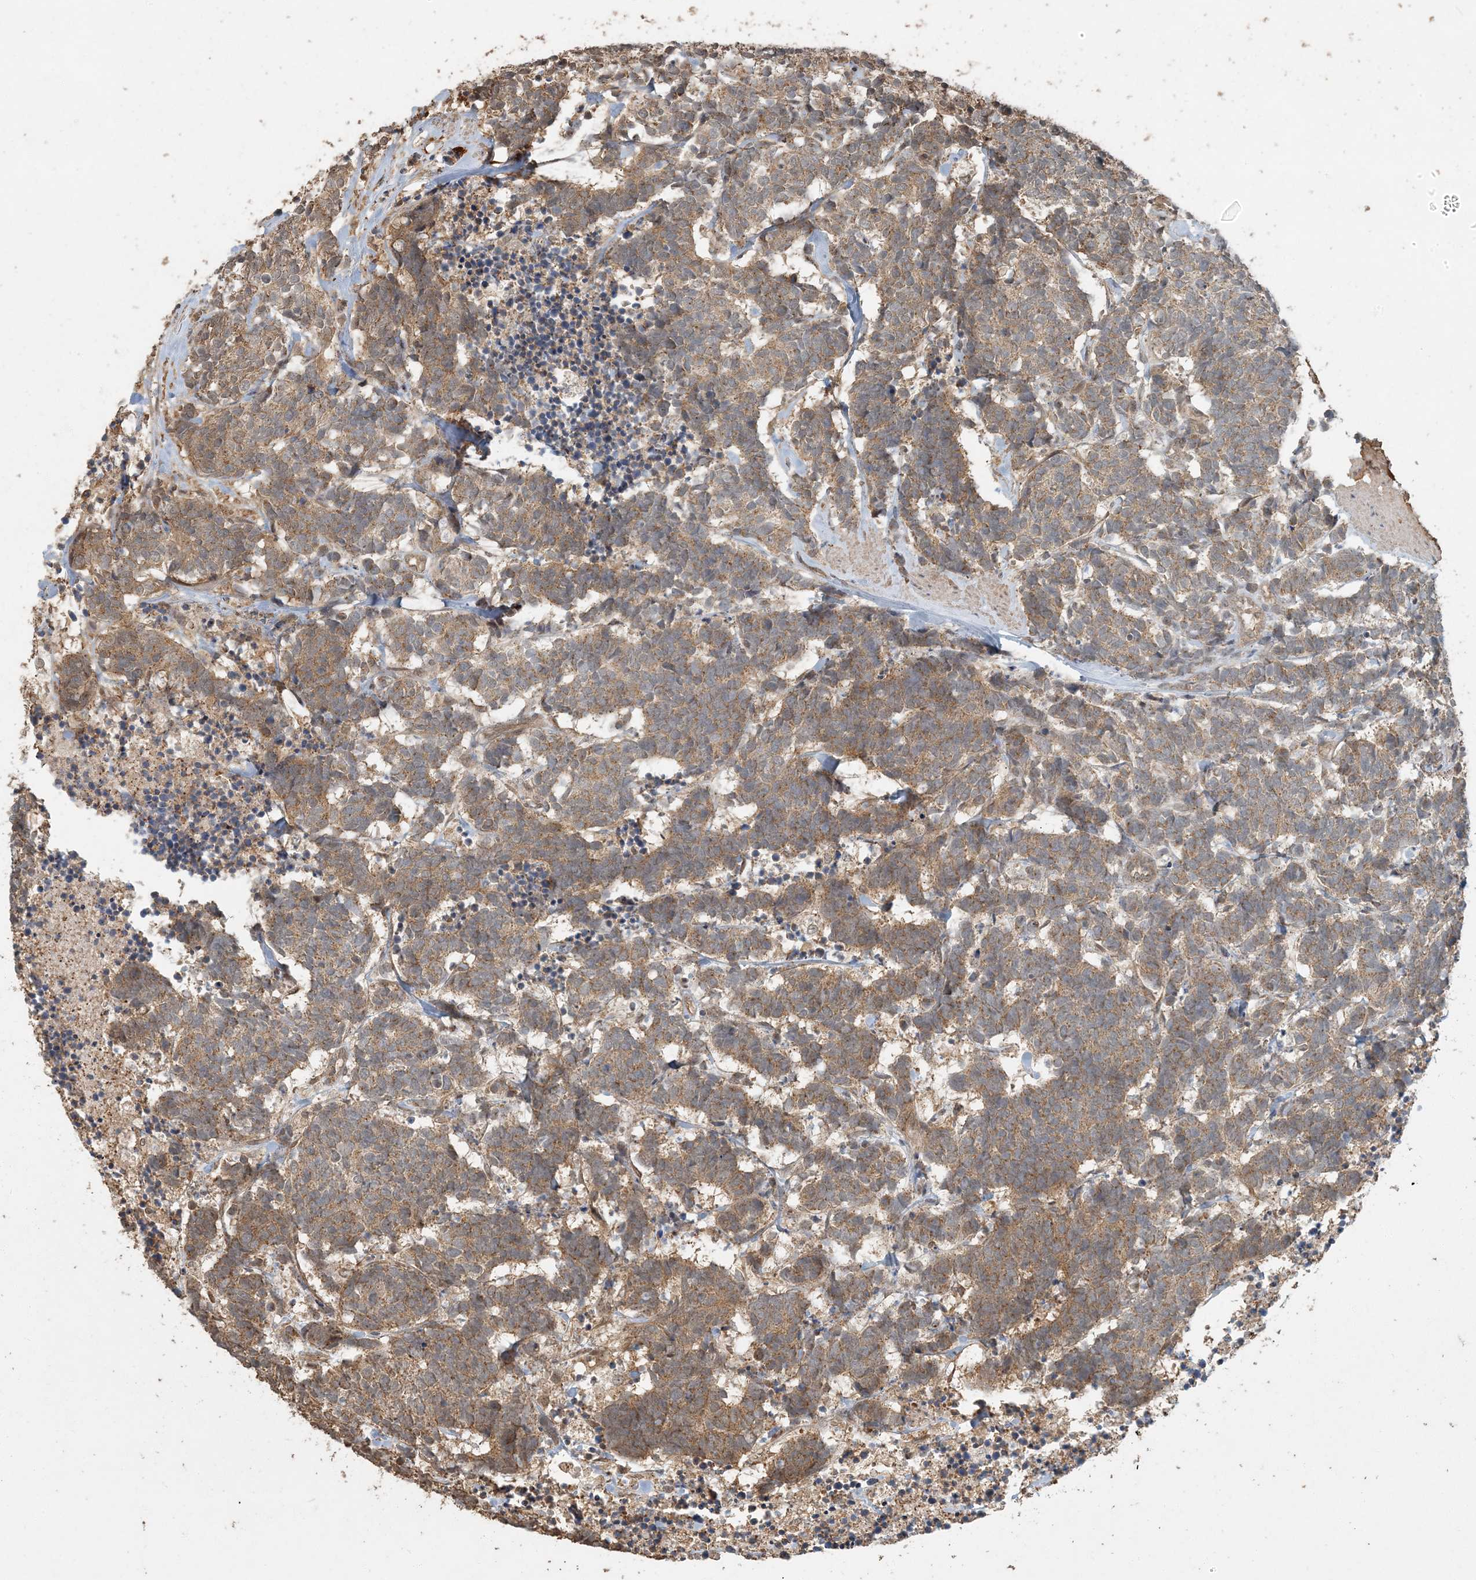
{"staining": {"intensity": "moderate", "quantity": ">75%", "location": "cytoplasmic/membranous"}, "tissue": "carcinoid", "cell_type": "Tumor cells", "image_type": "cancer", "snomed": [{"axis": "morphology", "description": "Carcinoma, NOS"}, {"axis": "morphology", "description": "Carcinoid, malignant, NOS"}, {"axis": "topography", "description": "Urinary bladder"}], "caption": "IHC (DAB) staining of carcinoid (malignant) demonstrates moderate cytoplasmic/membranous protein expression in about >75% of tumor cells. IHC stains the protein in brown and the nuclei are stained blue.", "gene": "AK9", "patient": {"sex": "male", "age": 57}}